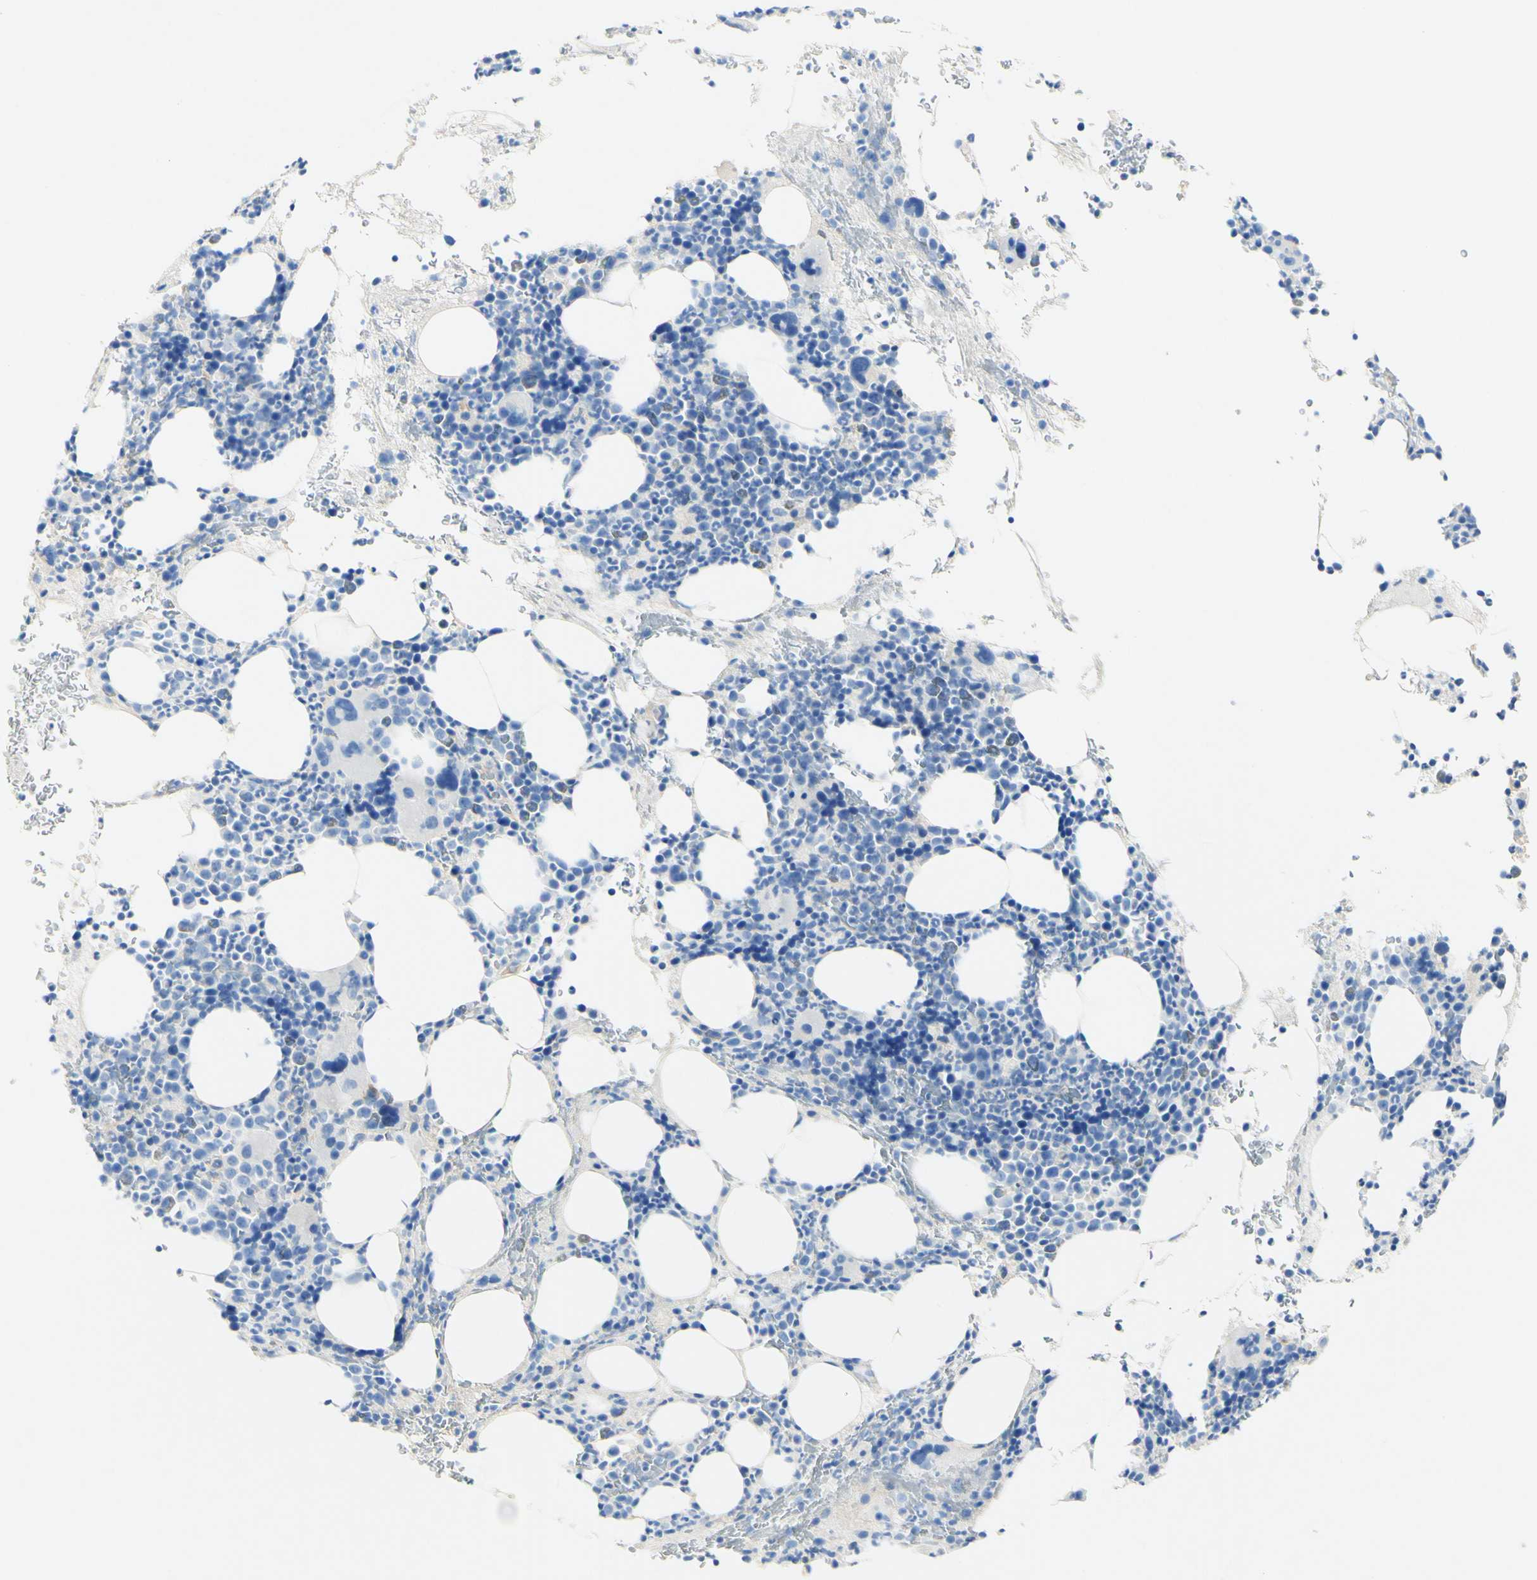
{"staining": {"intensity": "weak", "quantity": "<25%", "location": "cytoplasmic/membranous"}, "tissue": "bone marrow", "cell_type": "Hematopoietic cells", "image_type": "normal", "snomed": [{"axis": "morphology", "description": "Normal tissue, NOS"}, {"axis": "morphology", "description": "Inflammation, NOS"}, {"axis": "topography", "description": "Bone marrow"}], "caption": "High power microscopy micrograph of an immunohistochemistry photomicrograph of benign bone marrow, revealing no significant staining in hematopoietic cells. The staining is performed using DAB brown chromogen with nuclei counter-stained in using hematoxylin.", "gene": "PIGR", "patient": {"sex": "male", "age": 73}}